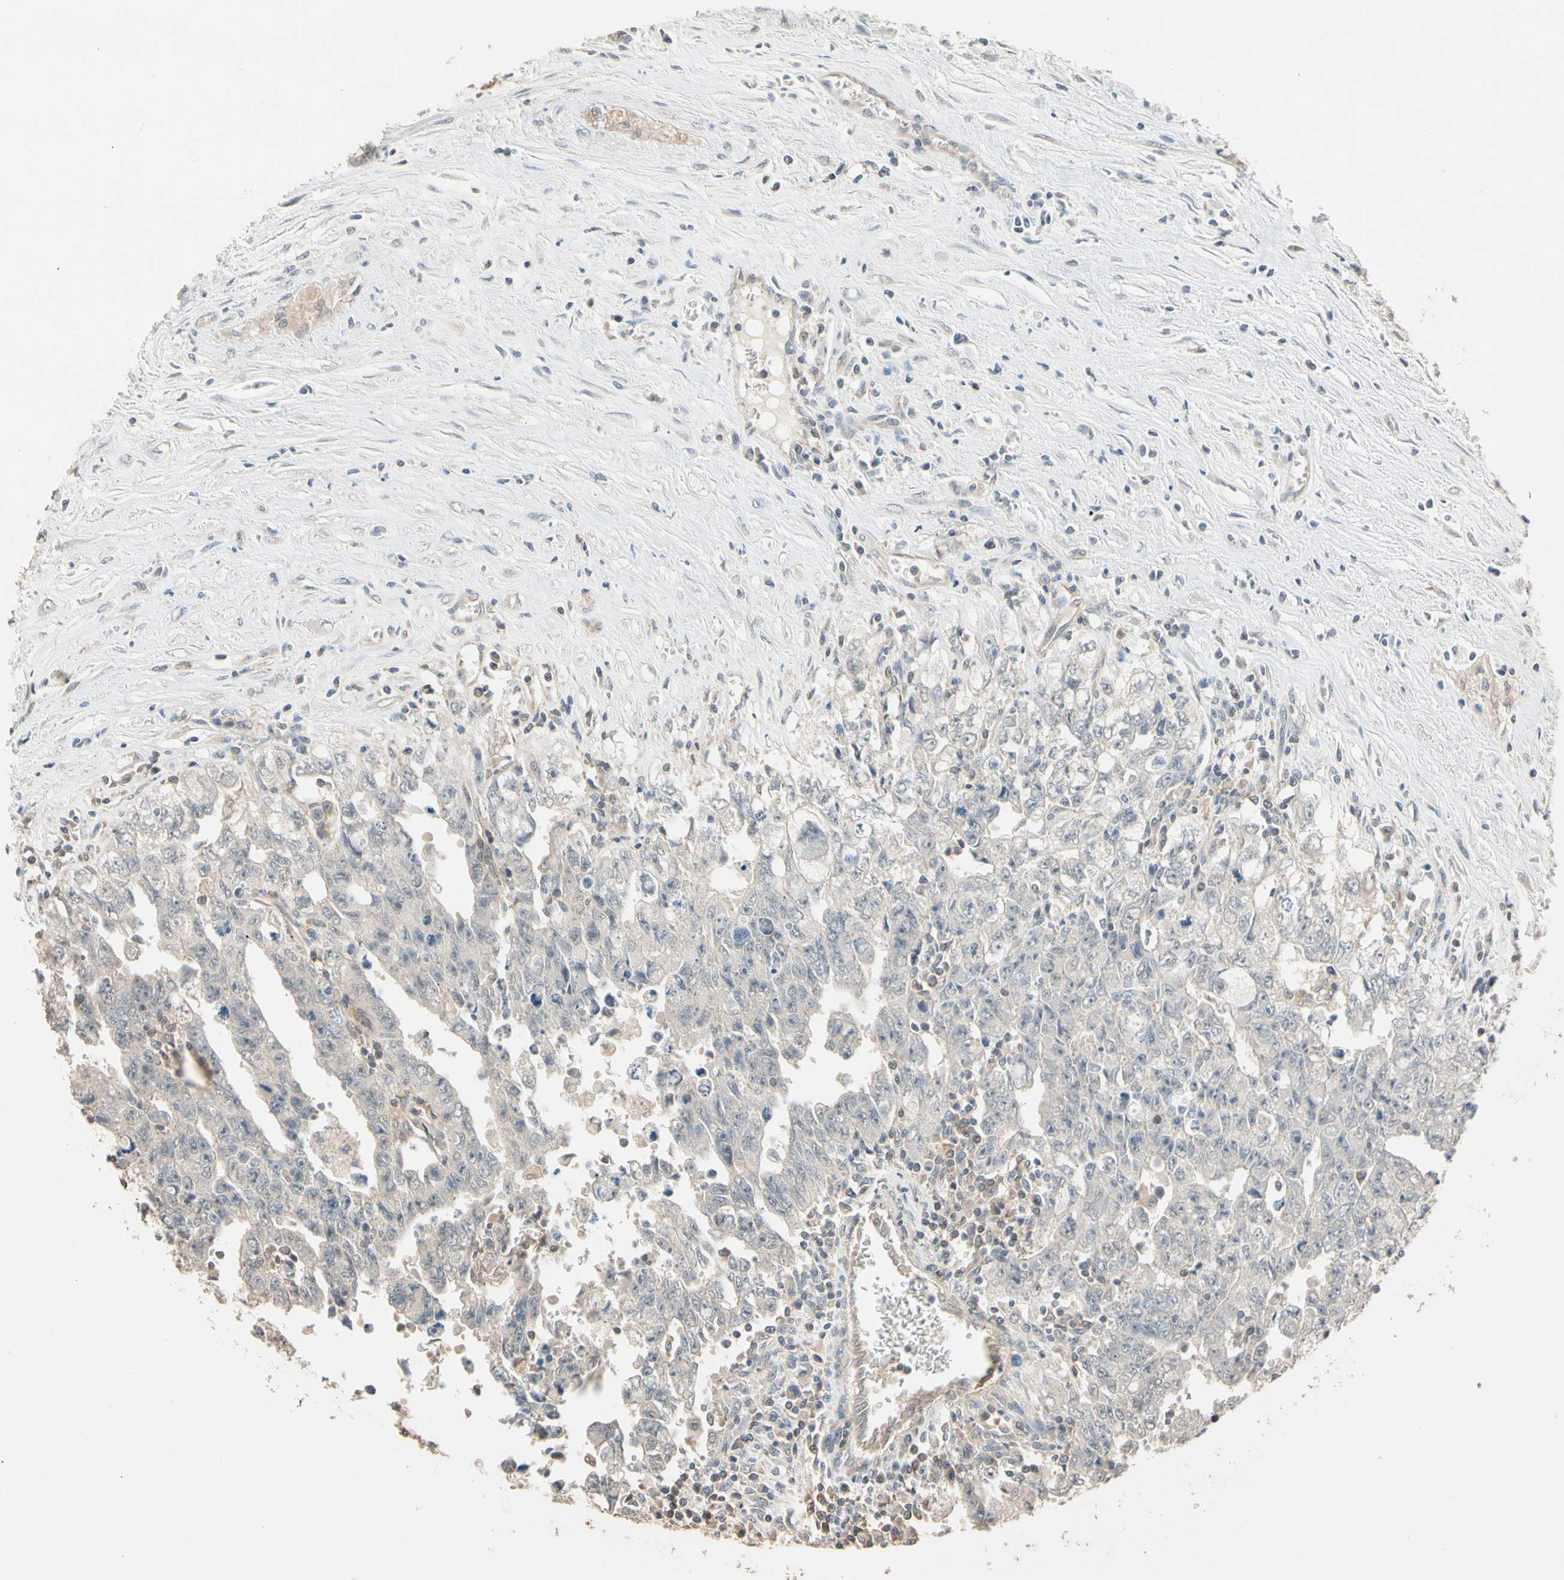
{"staining": {"intensity": "negative", "quantity": "none", "location": "none"}, "tissue": "testis cancer", "cell_type": "Tumor cells", "image_type": "cancer", "snomed": [{"axis": "morphology", "description": "Carcinoma, Embryonal, NOS"}, {"axis": "topography", "description": "Testis"}], "caption": "High magnification brightfield microscopy of testis cancer (embryonal carcinoma) stained with DAB (3,3'-diaminobenzidine) (brown) and counterstained with hematoxylin (blue): tumor cells show no significant staining.", "gene": "MAP3K7", "patient": {"sex": "male", "age": 28}}